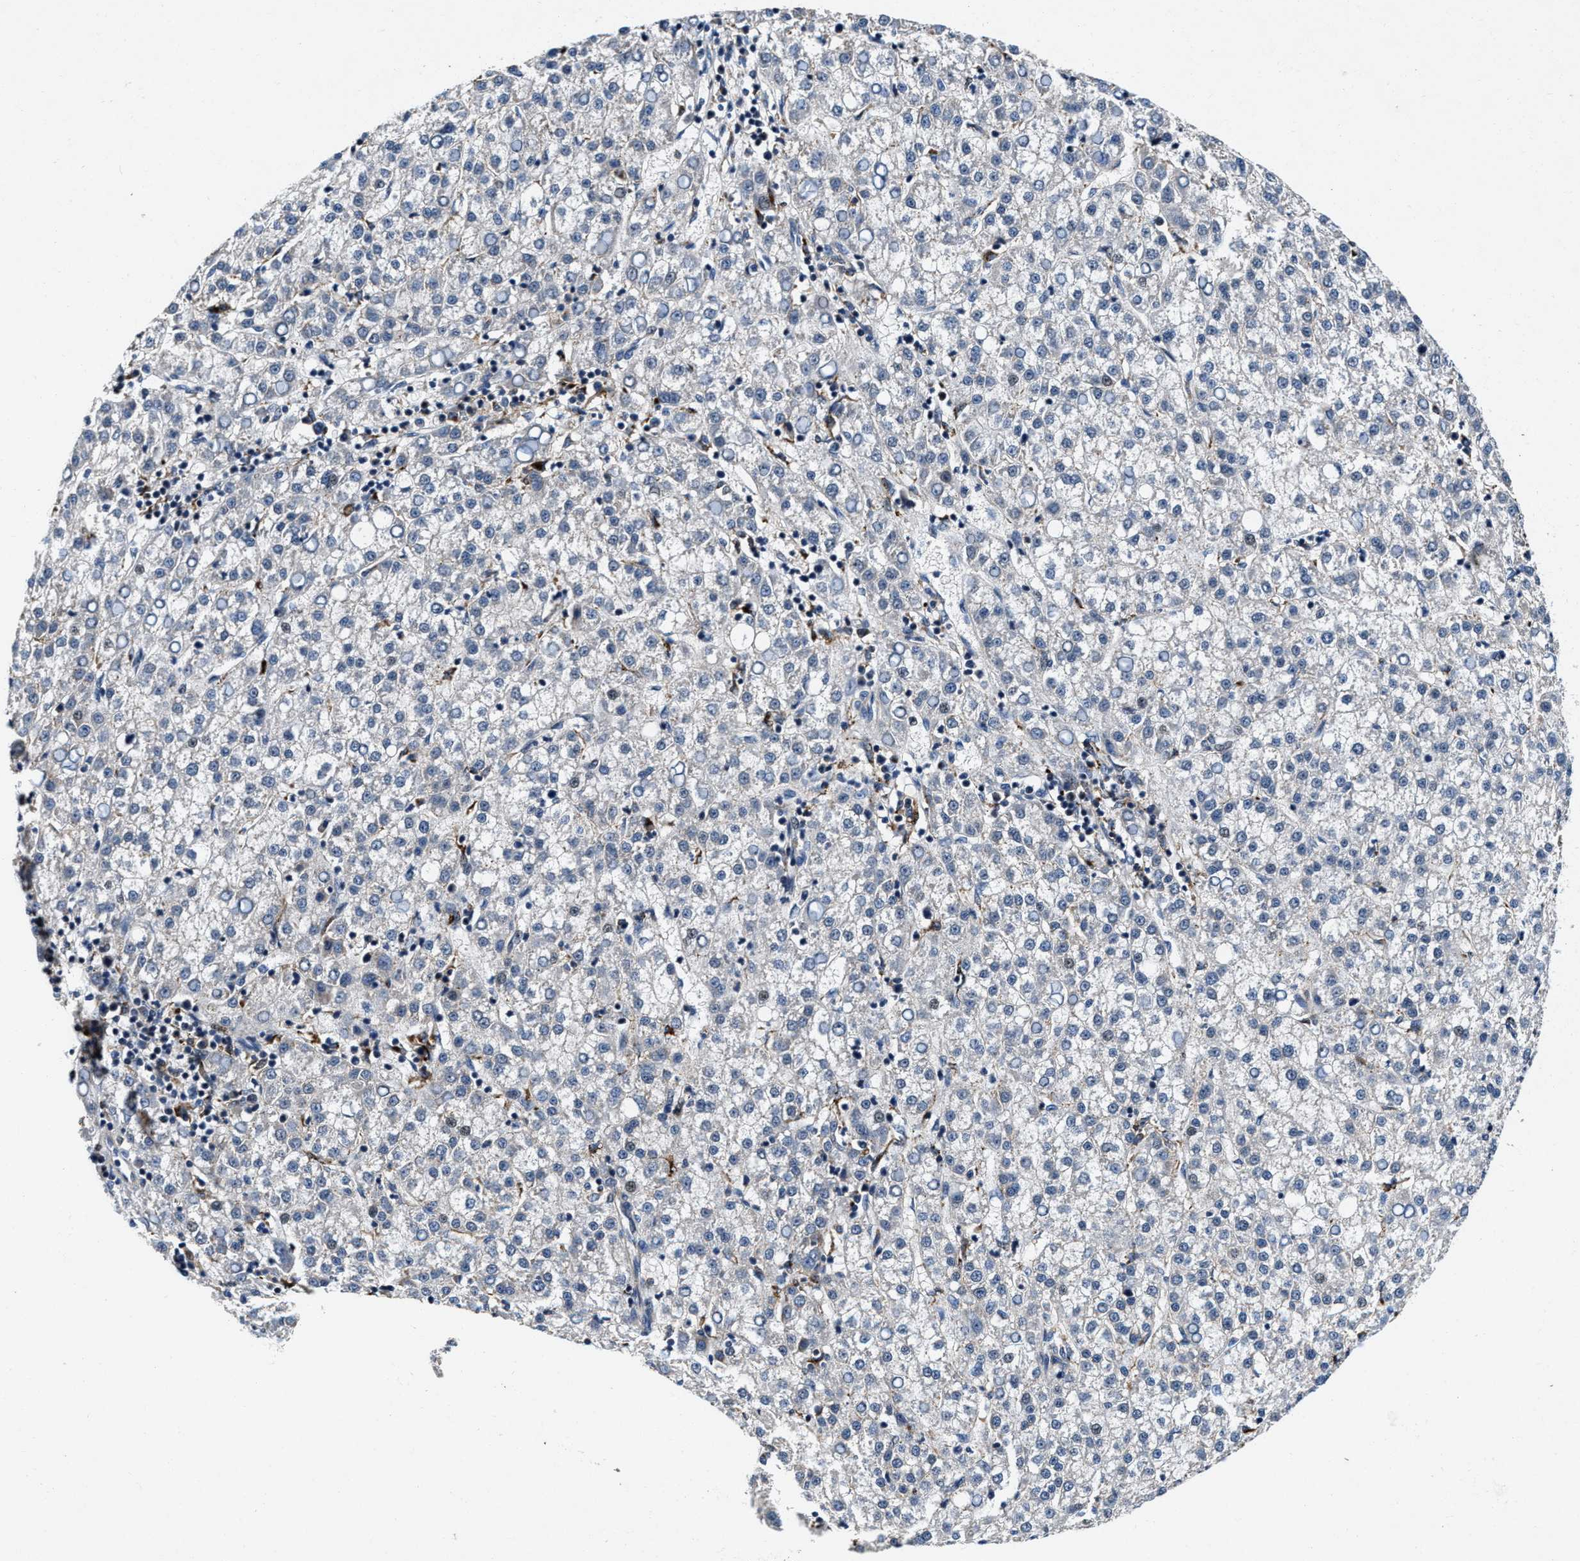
{"staining": {"intensity": "negative", "quantity": "none", "location": "none"}, "tissue": "liver cancer", "cell_type": "Tumor cells", "image_type": "cancer", "snomed": [{"axis": "morphology", "description": "Carcinoma, Hepatocellular, NOS"}, {"axis": "topography", "description": "Liver"}], "caption": "Immunohistochemistry photomicrograph of liver cancer stained for a protein (brown), which displays no expression in tumor cells.", "gene": "C2orf66", "patient": {"sex": "female", "age": 58}}